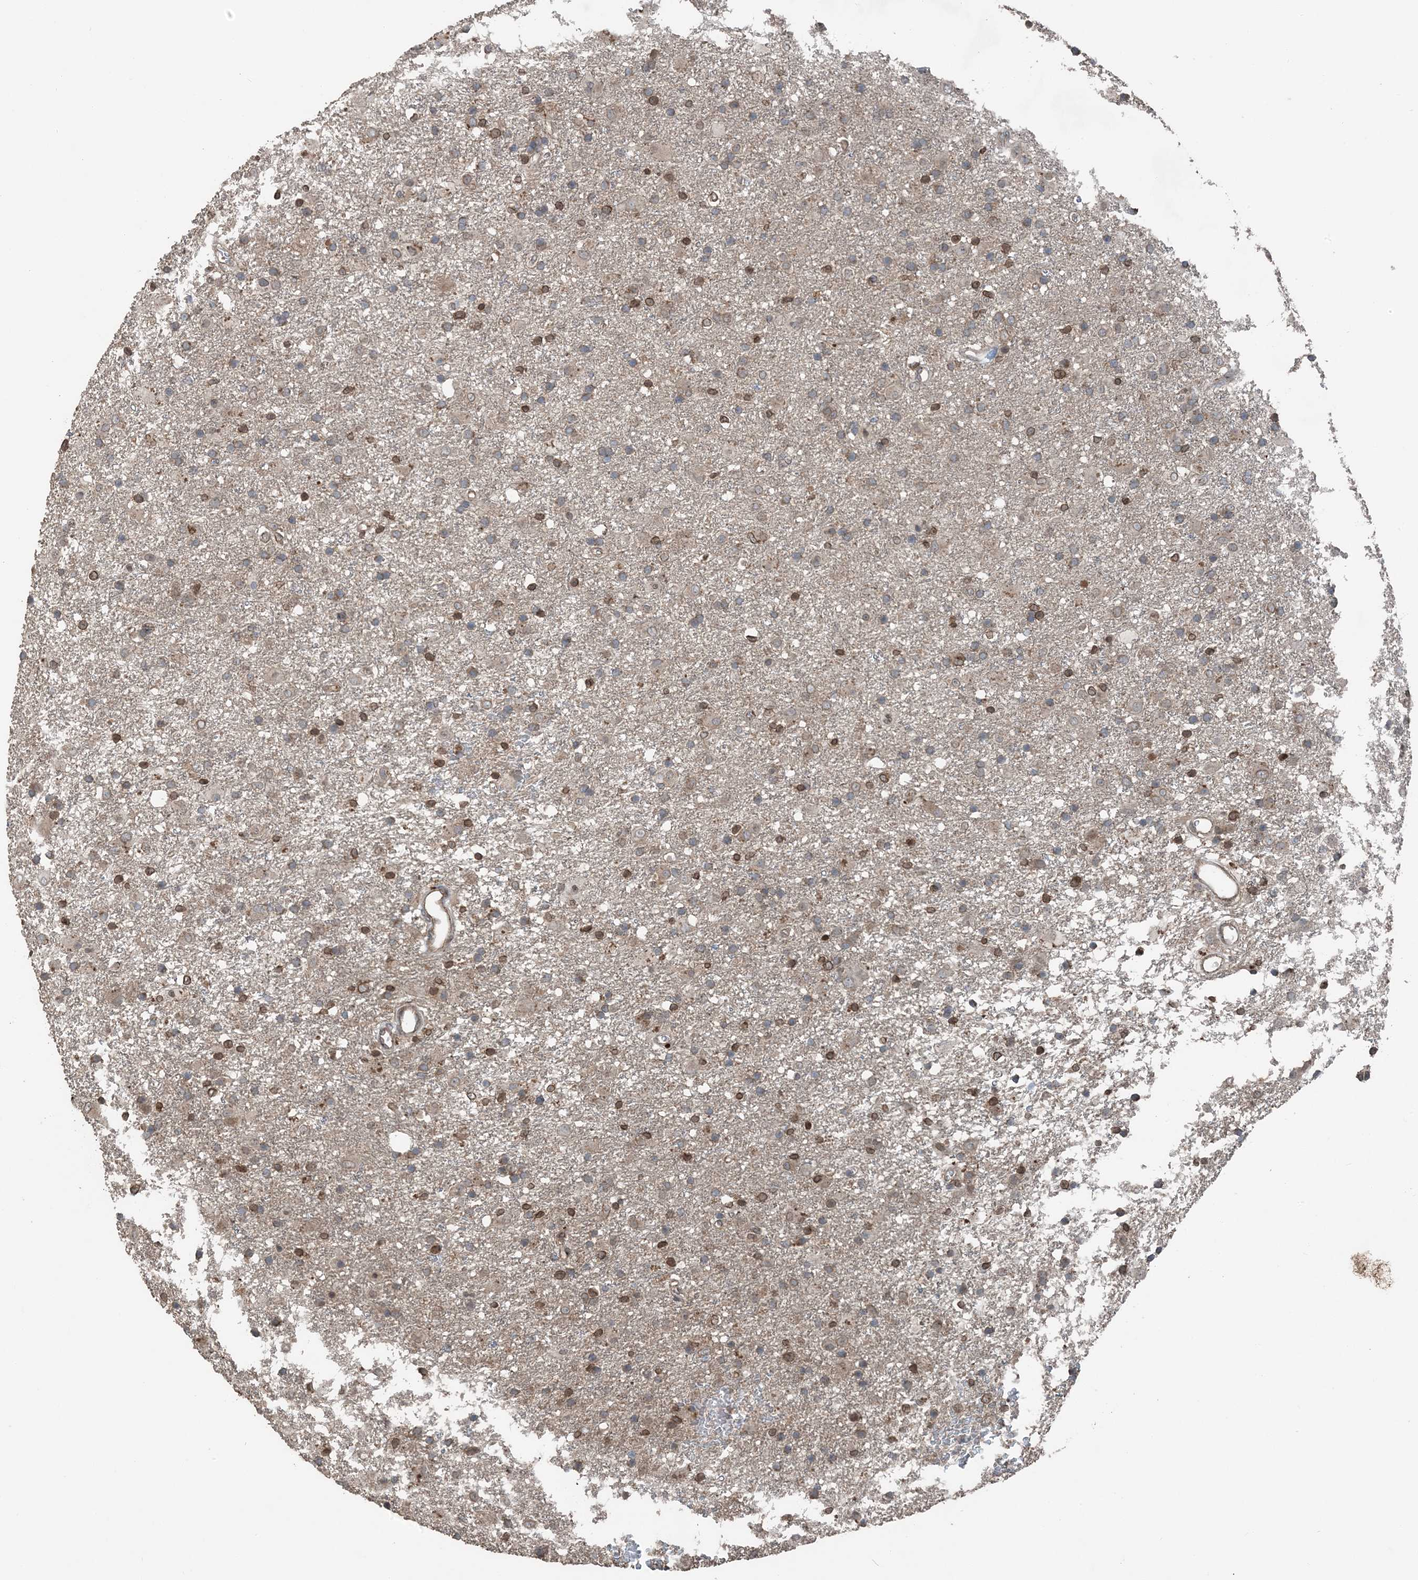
{"staining": {"intensity": "moderate", "quantity": "<25%", "location": "cytoplasmic/membranous,nuclear"}, "tissue": "glioma", "cell_type": "Tumor cells", "image_type": "cancer", "snomed": [{"axis": "morphology", "description": "Glioma, malignant, Low grade"}, {"axis": "topography", "description": "Brain"}], "caption": "Protein staining of glioma tissue exhibits moderate cytoplasmic/membranous and nuclear staining in about <25% of tumor cells.", "gene": "ZFAND2B", "patient": {"sex": "male", "age": 65}}